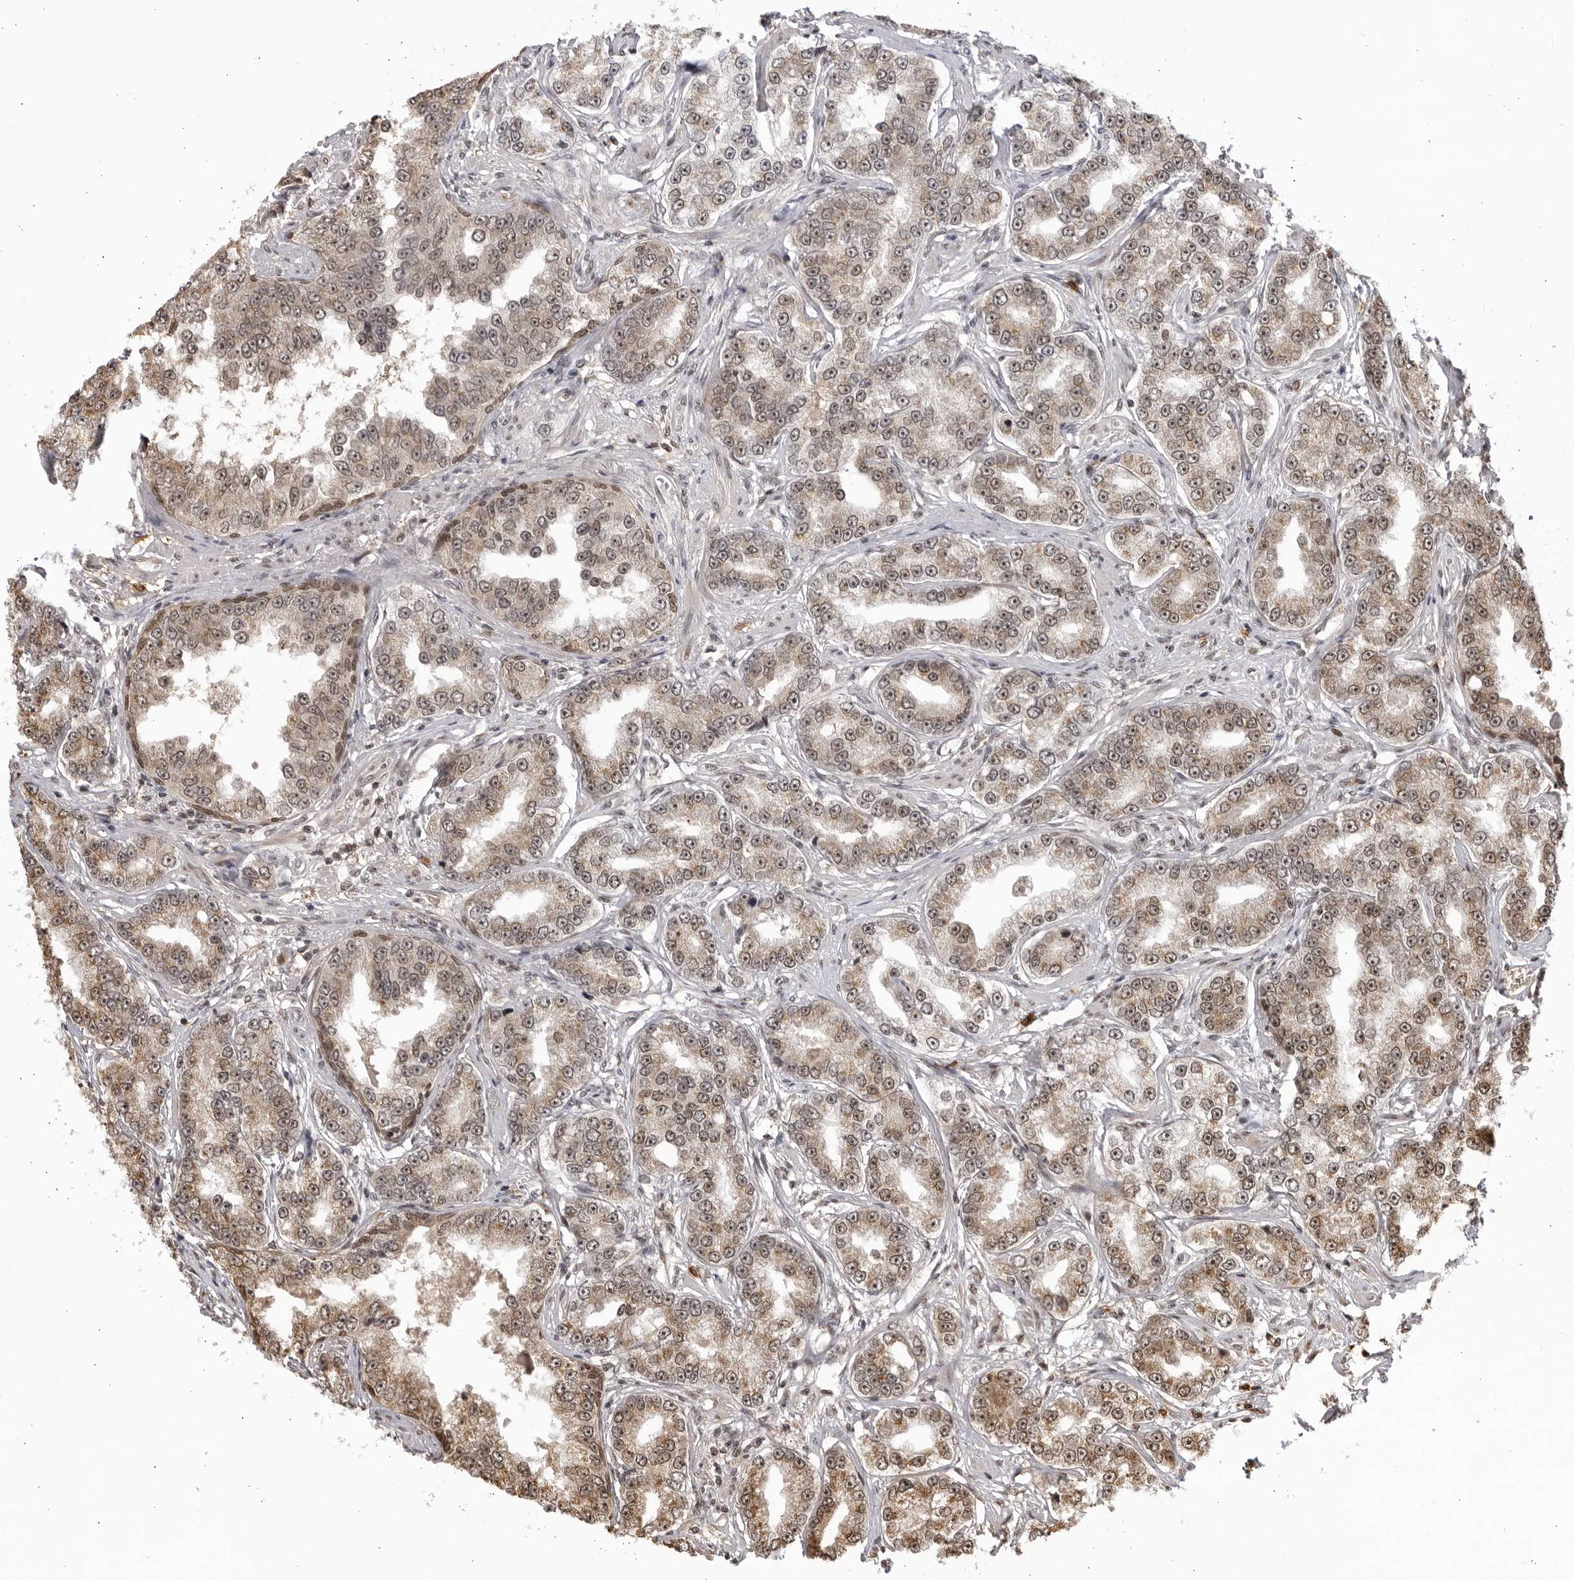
{"staining": {"intensity": "weak", "quantity": "25%-75%", "location": "cytoplasmic/membranous,nuclear"}, "tissue": "prostate cancer", "cell_type": "Tumor cells", "image_type": "cancer", "snomed": [{"axis": "morphology", "description": "Normal tissue, NOS"}, {"axis": "morphology", "description": "Adenocarcinoma, High grade"}, {"axis": "topography", "description": "Prostate"}], "caption": "DAB (3,3'-diaminobenzidine) immunohistochemical staining of prostate adenocarcinoma (high-grade) displays weak cytoplasmic/membranous and nuclear protein staining in about 25%-75% of tumor cells. Nuclei are stained in blue.", "gene": "RASGEF1C", "patient": {"sex": "male", "age": 83}}